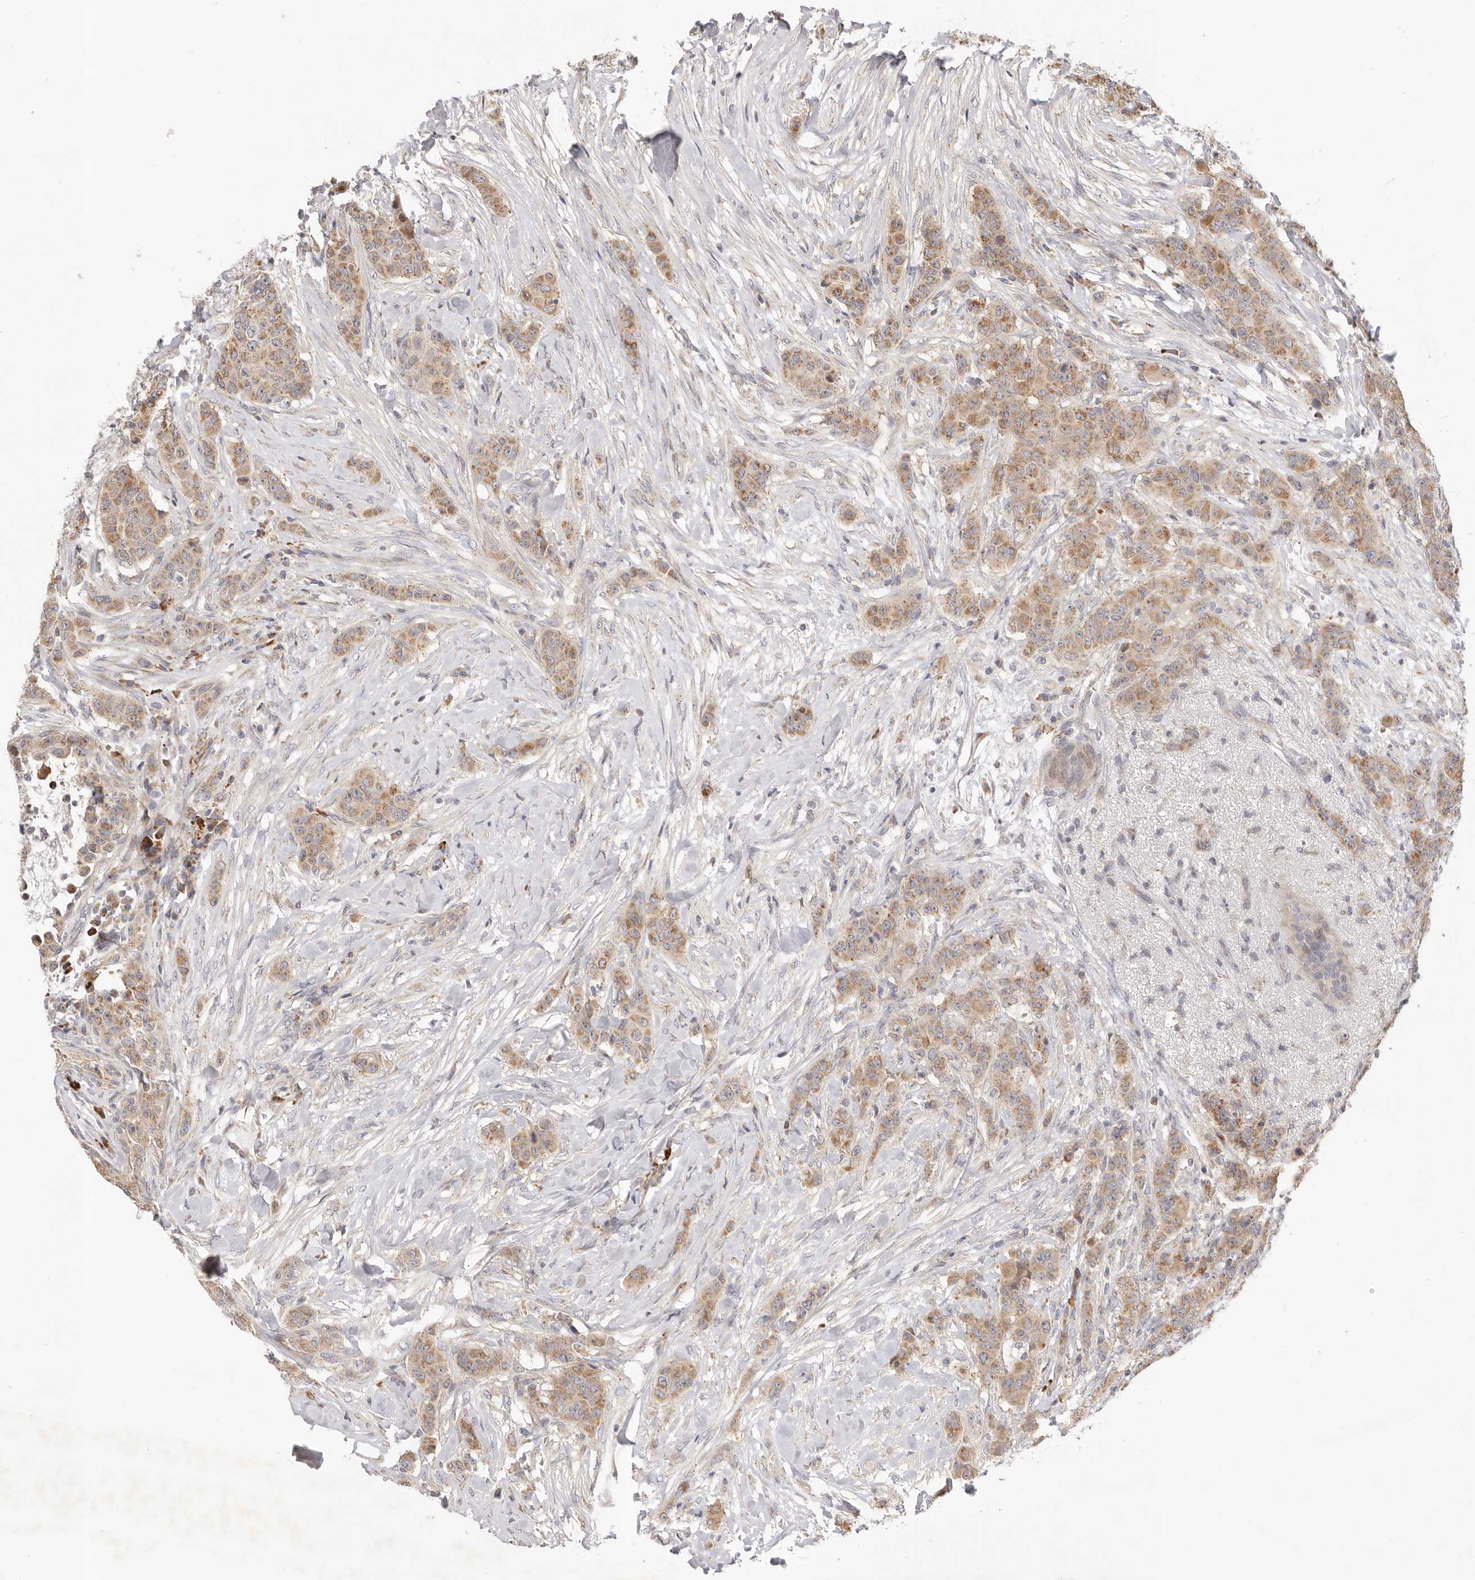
{"staining": {"intensity": "moderate", "quantity": ">75%", "location": "cytoplasmic/membranous"}, "tissue": "breast cancer", "cell_type": "Tumor cells", "image_type": "cancer", "snomed": [{"axis": "morphology", "description": "Duct carcinoma"}, {"axis": "topography", "description": "Breast"}], "caption": "Breast cancer was stained to show a protein in brown. There is medium levels of moderate cytoplasmic/membranous expression in about >75% of tumor cells. The protein is shown in brown color, while the nuclei are stained blue.", "gene": "USH1C", "patient": {"sex": "female", "age": 40}}